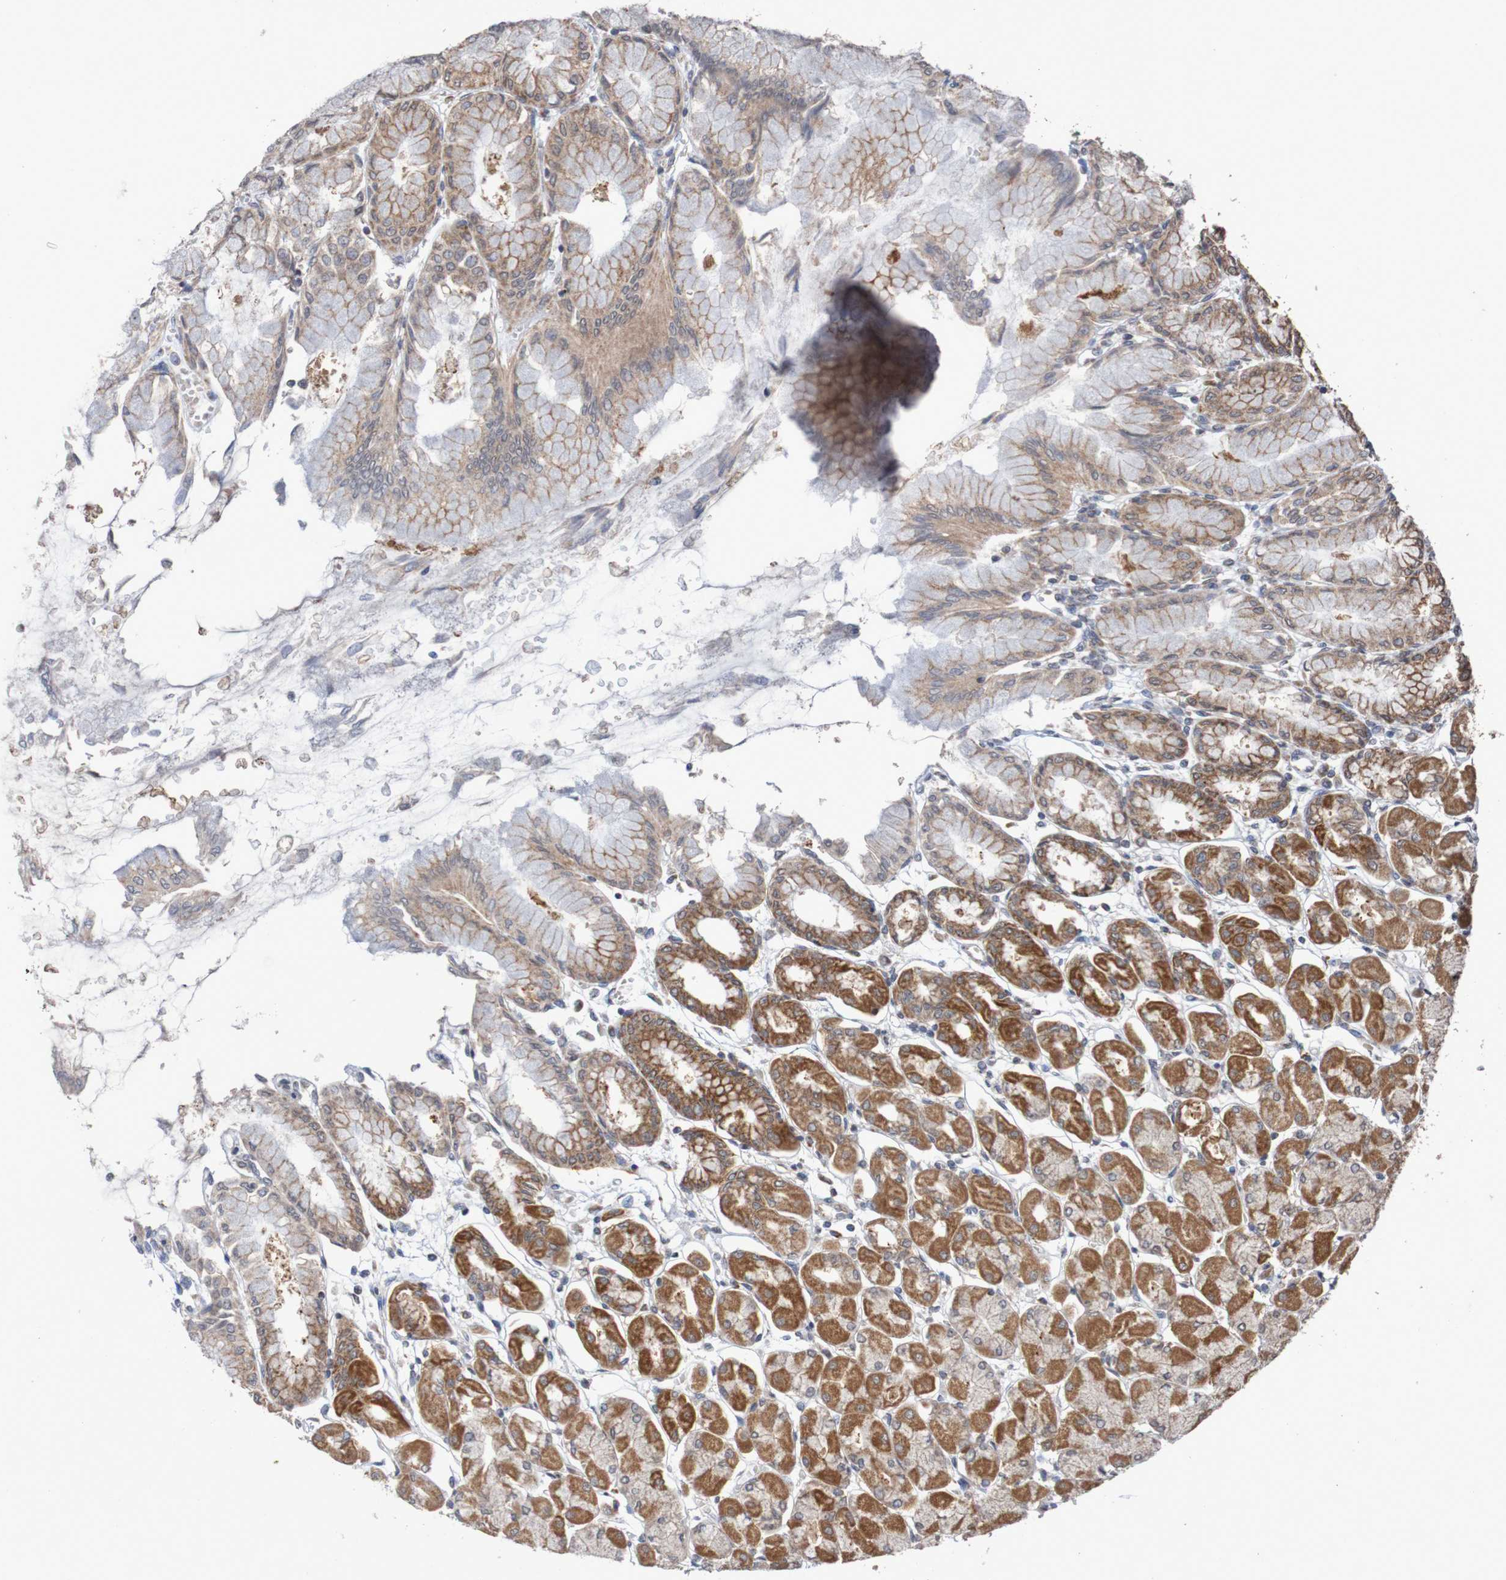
{"staining": {"intensity": "strong", "quantity": ">75%", "location": "cytoplasmic/membranous"}, "tissue": "stomach", "cell_type": "Glandular cells", "image_type": "normal", "snomed": [{"axis": "morphology", "description": "Normal tissue, NOS"}, {"axis": "topography", "description": "Stomach, upper"}], "caption": "Immunohistochemistry (IHC) image of unremarkable stomach: human stomach stained using immunohistochemistry demonstrates high levels of strong protein expression localized specifically in the cytoplasmic/membranous of glandular cells, appearing as a cytoplasmic/membranous brown color.", "gene": "DVL1", "patient": {"sex": "female", "age": 56}}